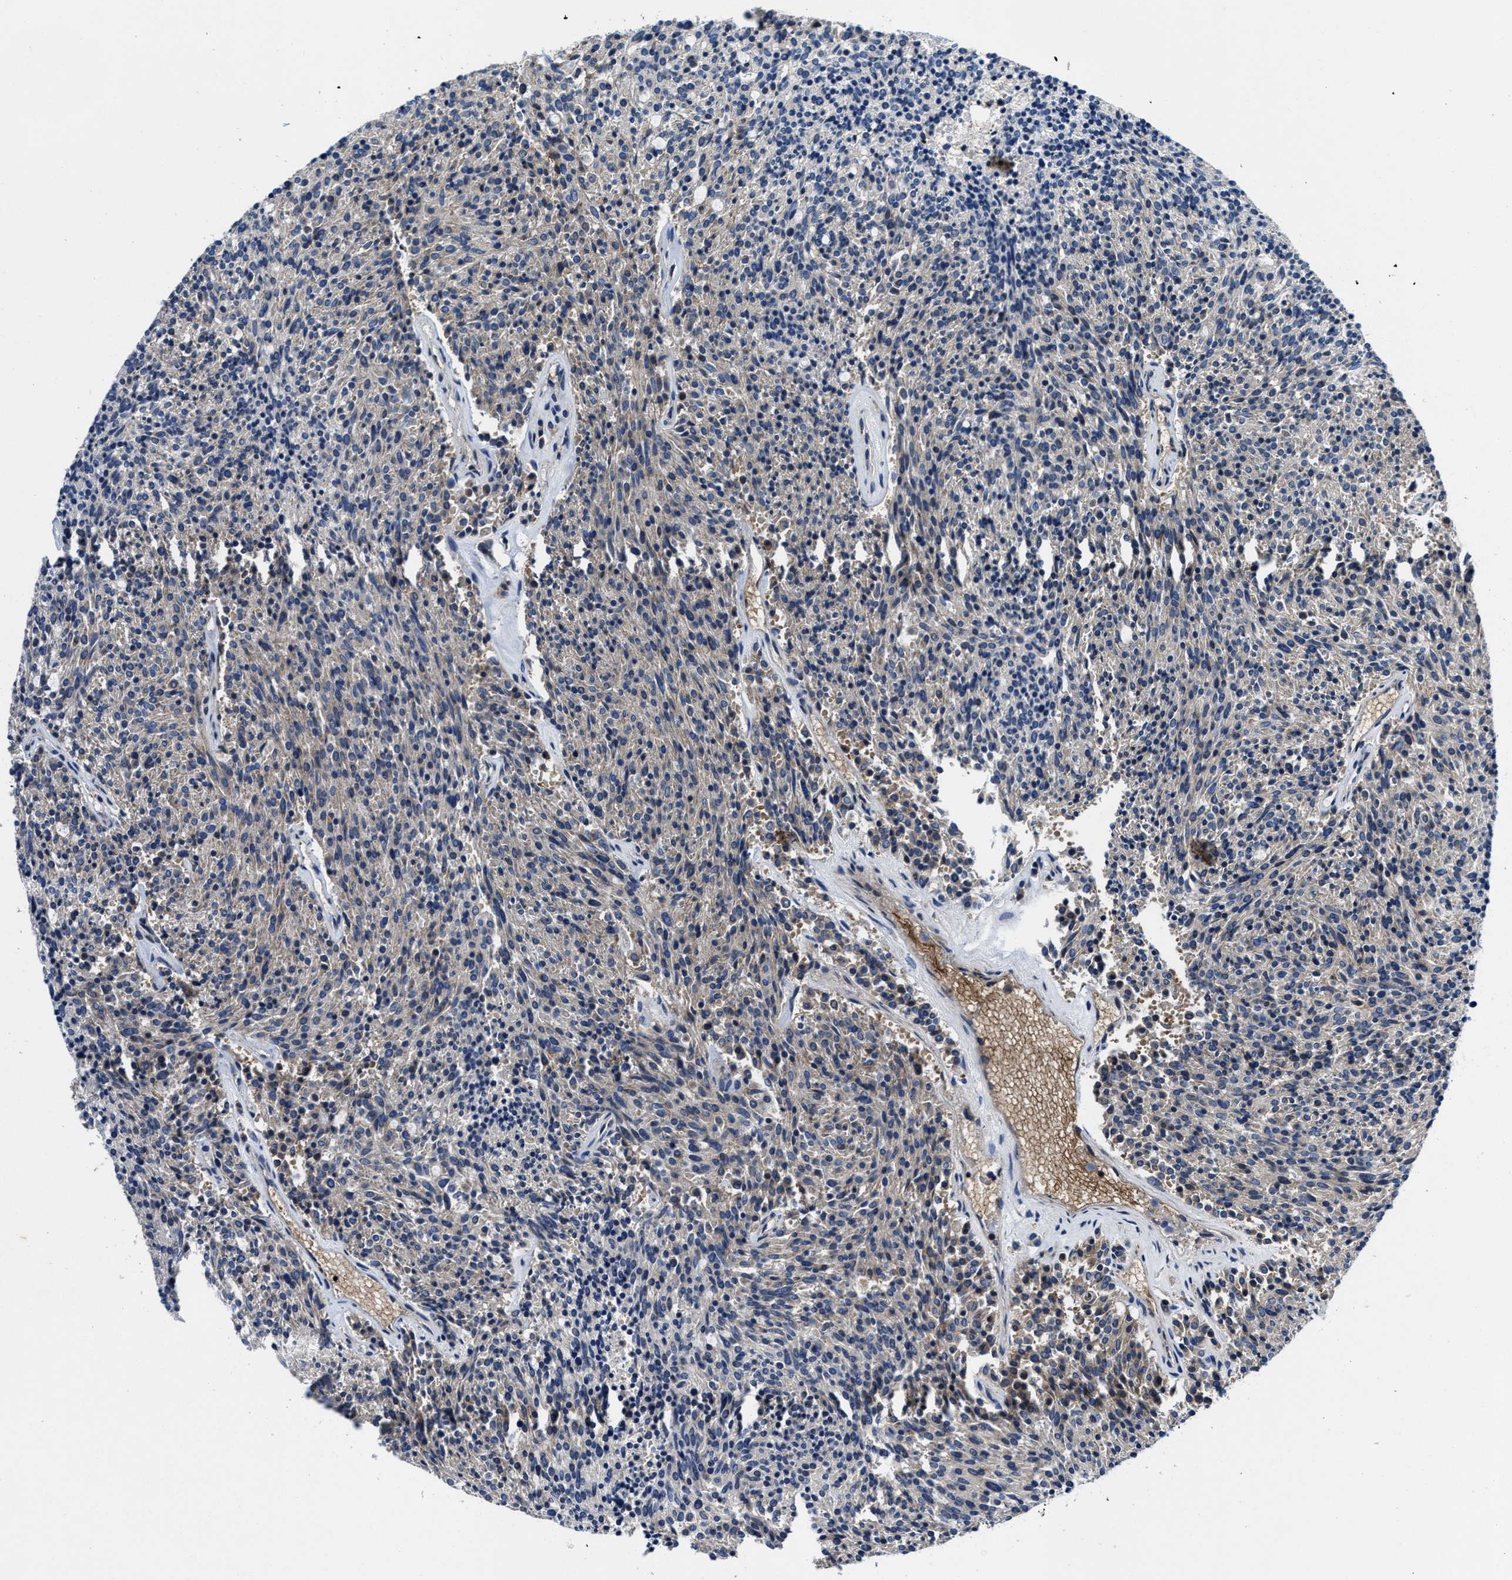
{"staining": {"intensity": "moderate", "quantity": "<25%", "location": "cytoplasmic/membranous"}, "tissue": "carcinoid", "cell_type": "Tumor cells", "image_type": "cancer", "snomed": [{"axis": "morphology", "description": "Carcinoid, malignant, NOS"}, {"axis": "topography", "description": "Pancreas"}], "caption": "Immunohistochemical staining of human carcinoid reveals low levels of moderate cytoplasmic/membranous protein positivity in approximately <25% of tumor cells. (DAB (3,3'-diaminobenzidine) IHC with brightfield microscopy, high magnification).", "gene": "PHLPP1", "patient": {"sex": "female", "age": 54}}